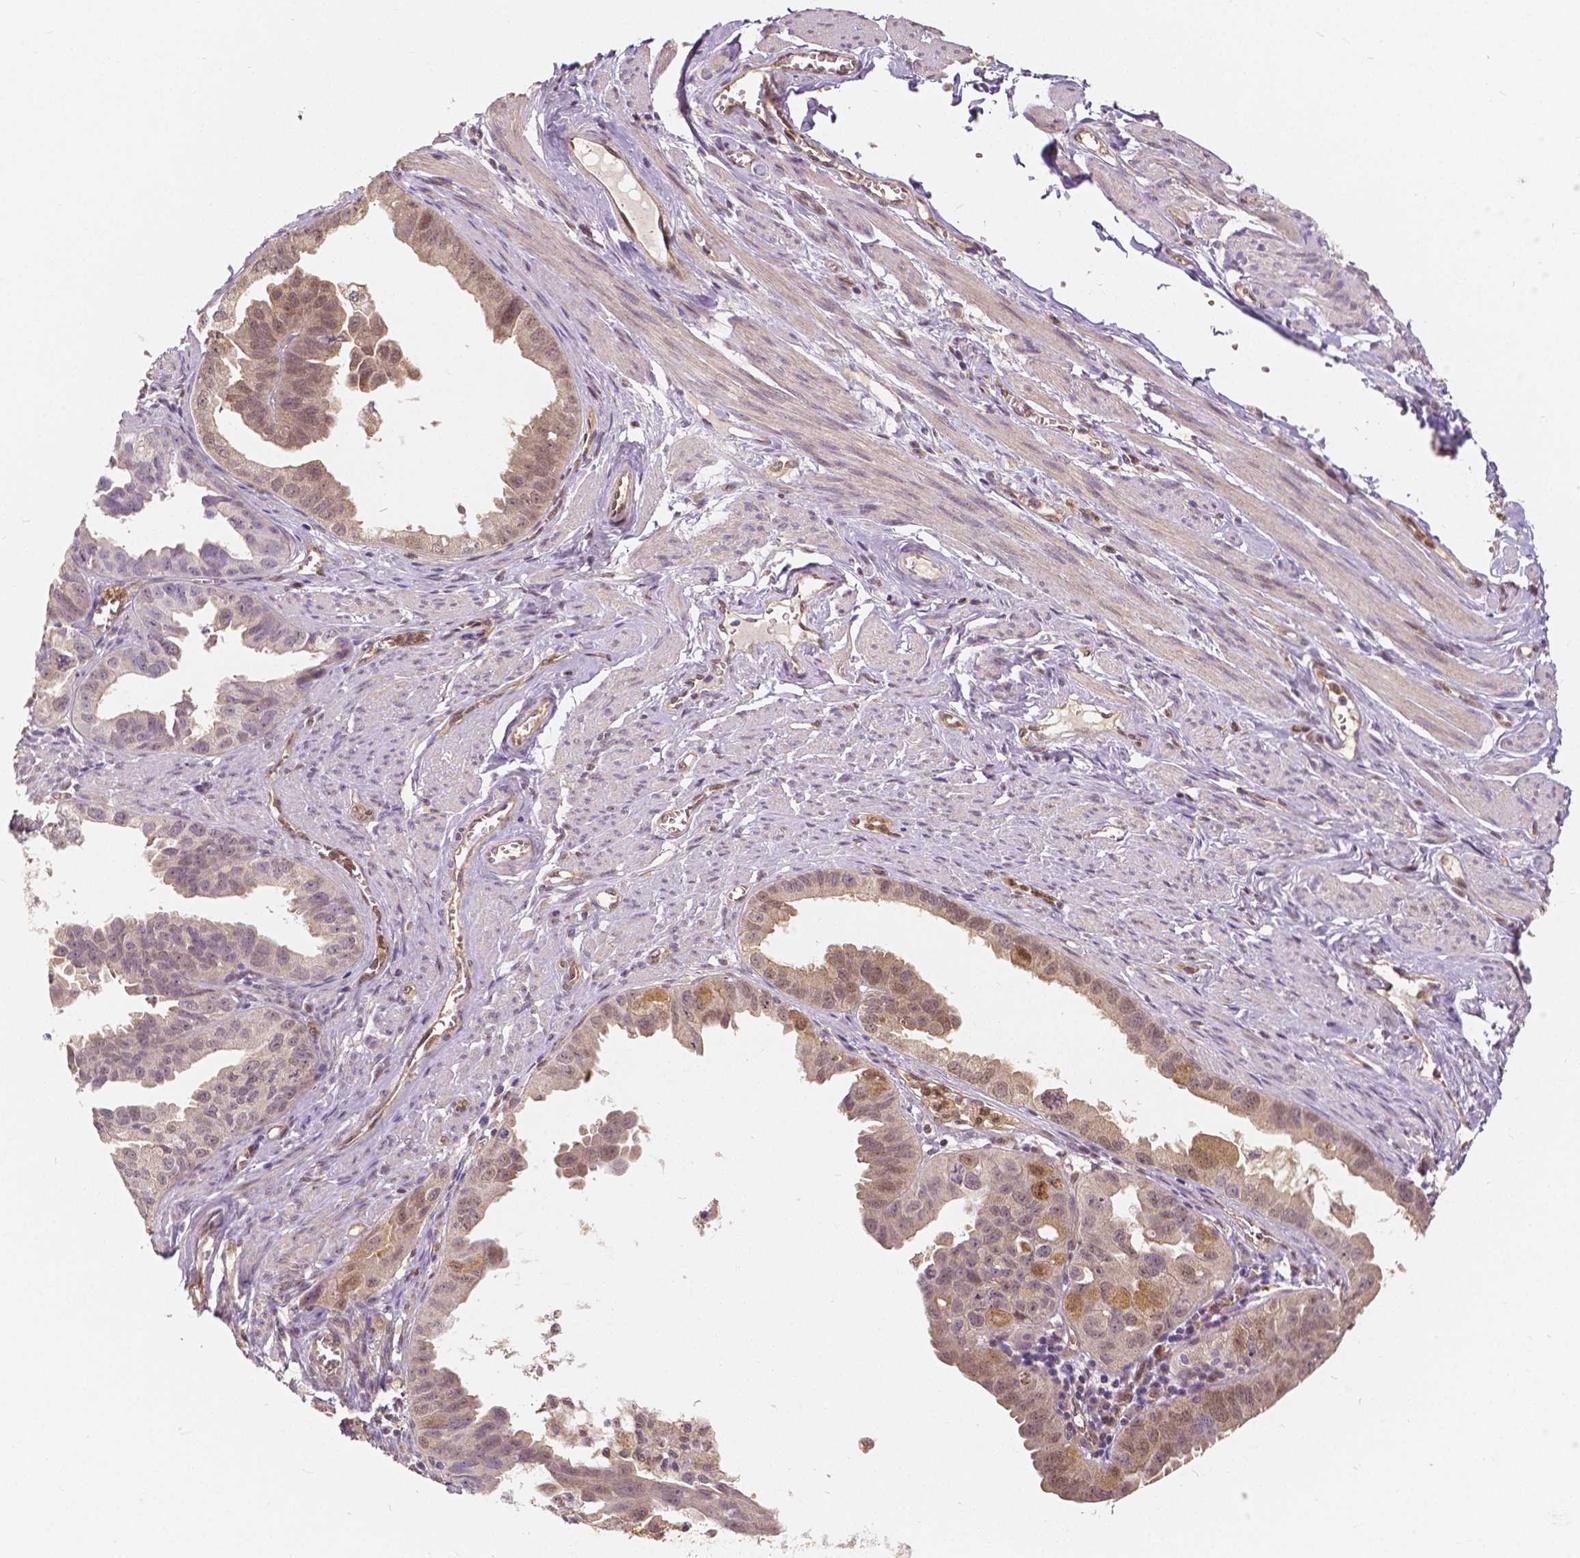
{"staining": {"intensity": "weak", "quantity": ">75%", "location": "cytoplasmic/membranous,nuclear"}, "tissue": "ovarian cancer", "cell_type": "Tumor cells", "image_type": "cancer", "snomed": [{"axis": "morphology", "description": "Carcinoma, endometroid"}, {"axis": "topography", "description": "Ovary"}], "caption": "Protein staining of endometroid carcinoma (ovarian) tissue displays weak cytoplasmic/membranous and nuclear staining in approximately >75% of tumor cells.", "gene": "NAPRT", "patient": {"sex": "female", "age": 85}}